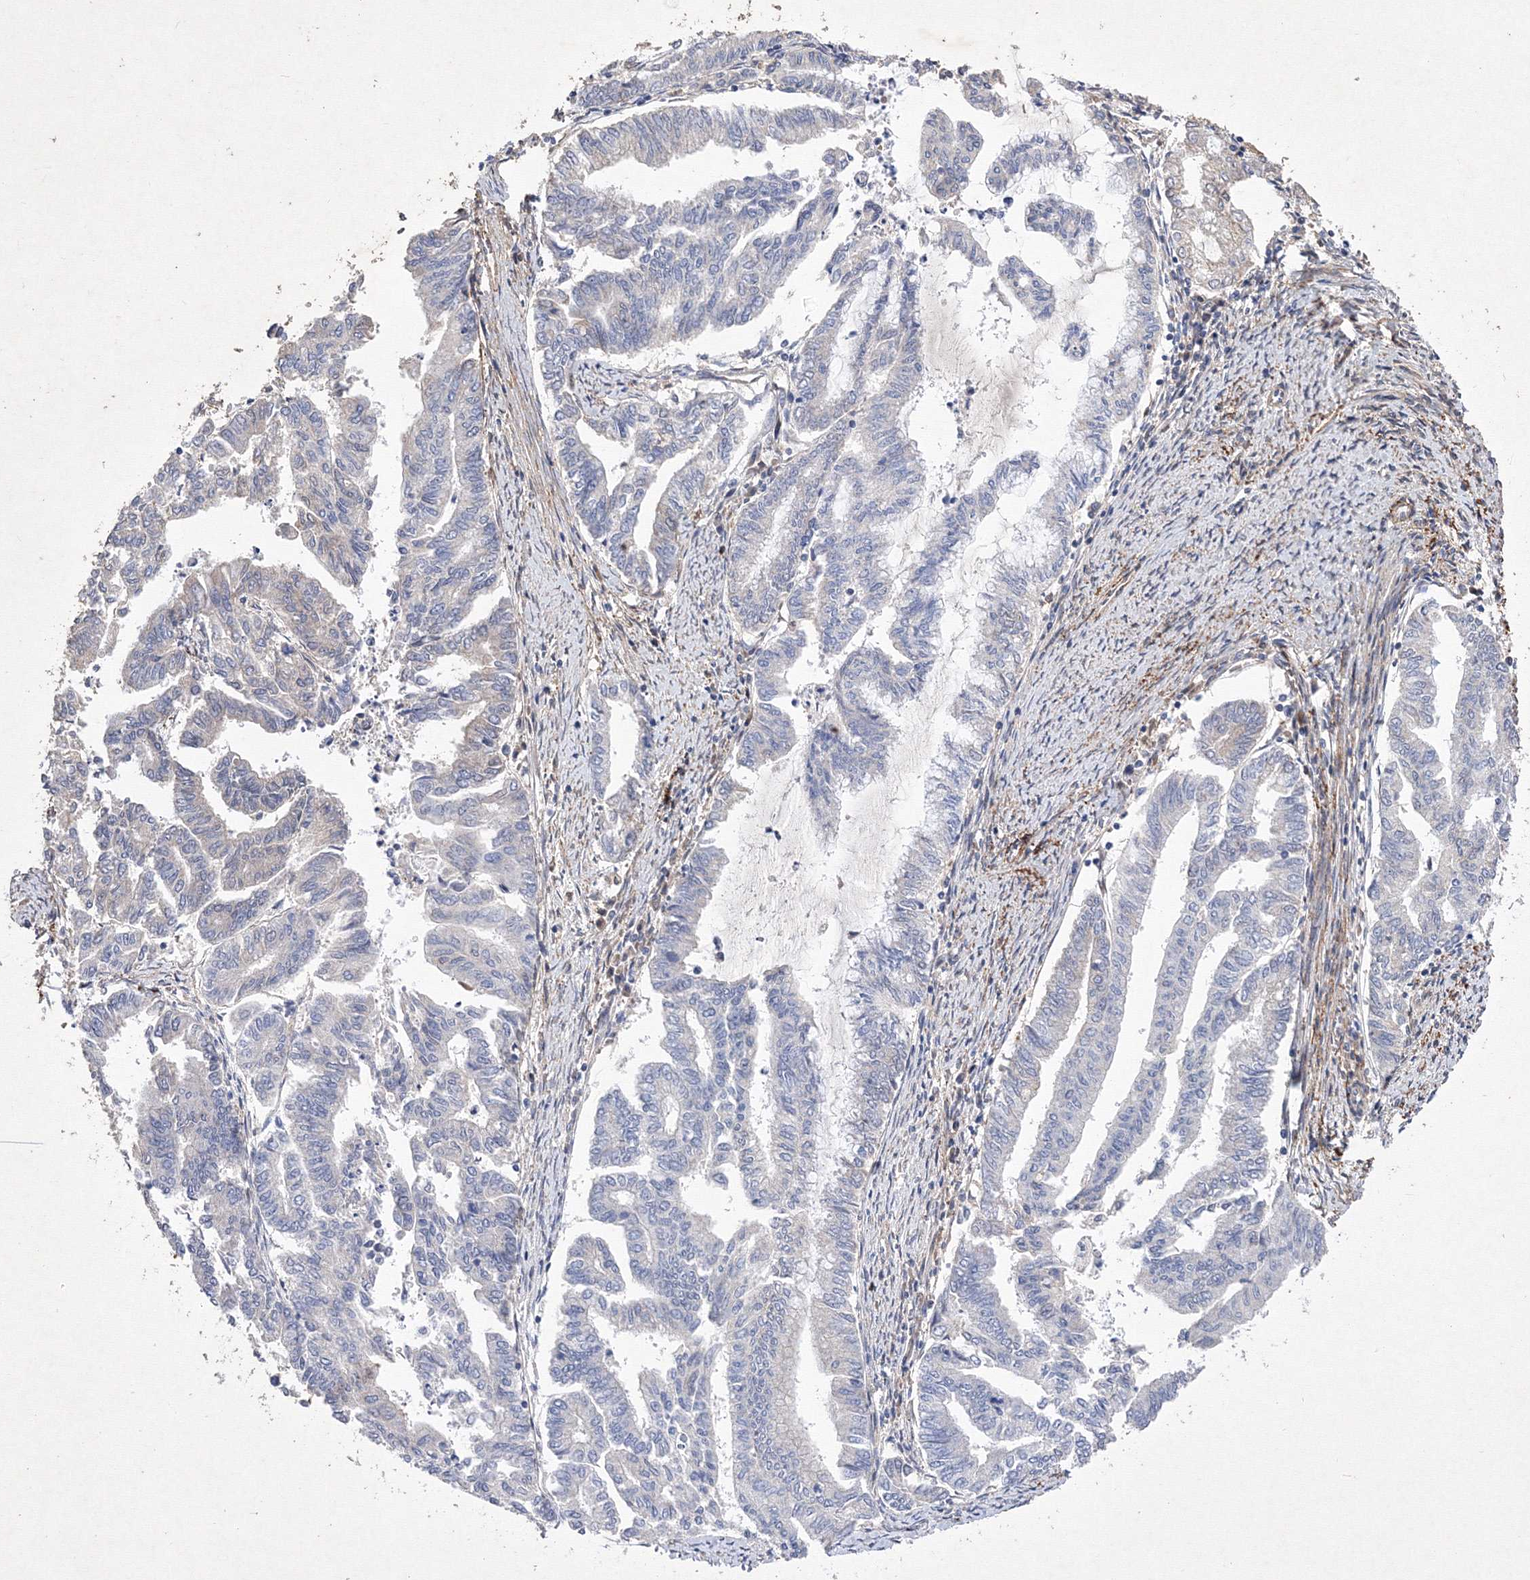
{"staining": {"intensity": "negative", "quantity": "none", "location": "none"}, "tissue": "endometrial cancer", "cell_type": "Tumor cells", "image_type": "cancer", "snomed": [{"axis": "morphology", "description": "Adenocarcinoma, NOS"}, {"axis": "topography", "description": "Endometrium"}], "caption": "Photomicrograph shows no significant protein expression in tumor cells of adenocarcinoma (endometrial).", "gene": "SNX18", "patient": {"sex": "female", "age": 79}}